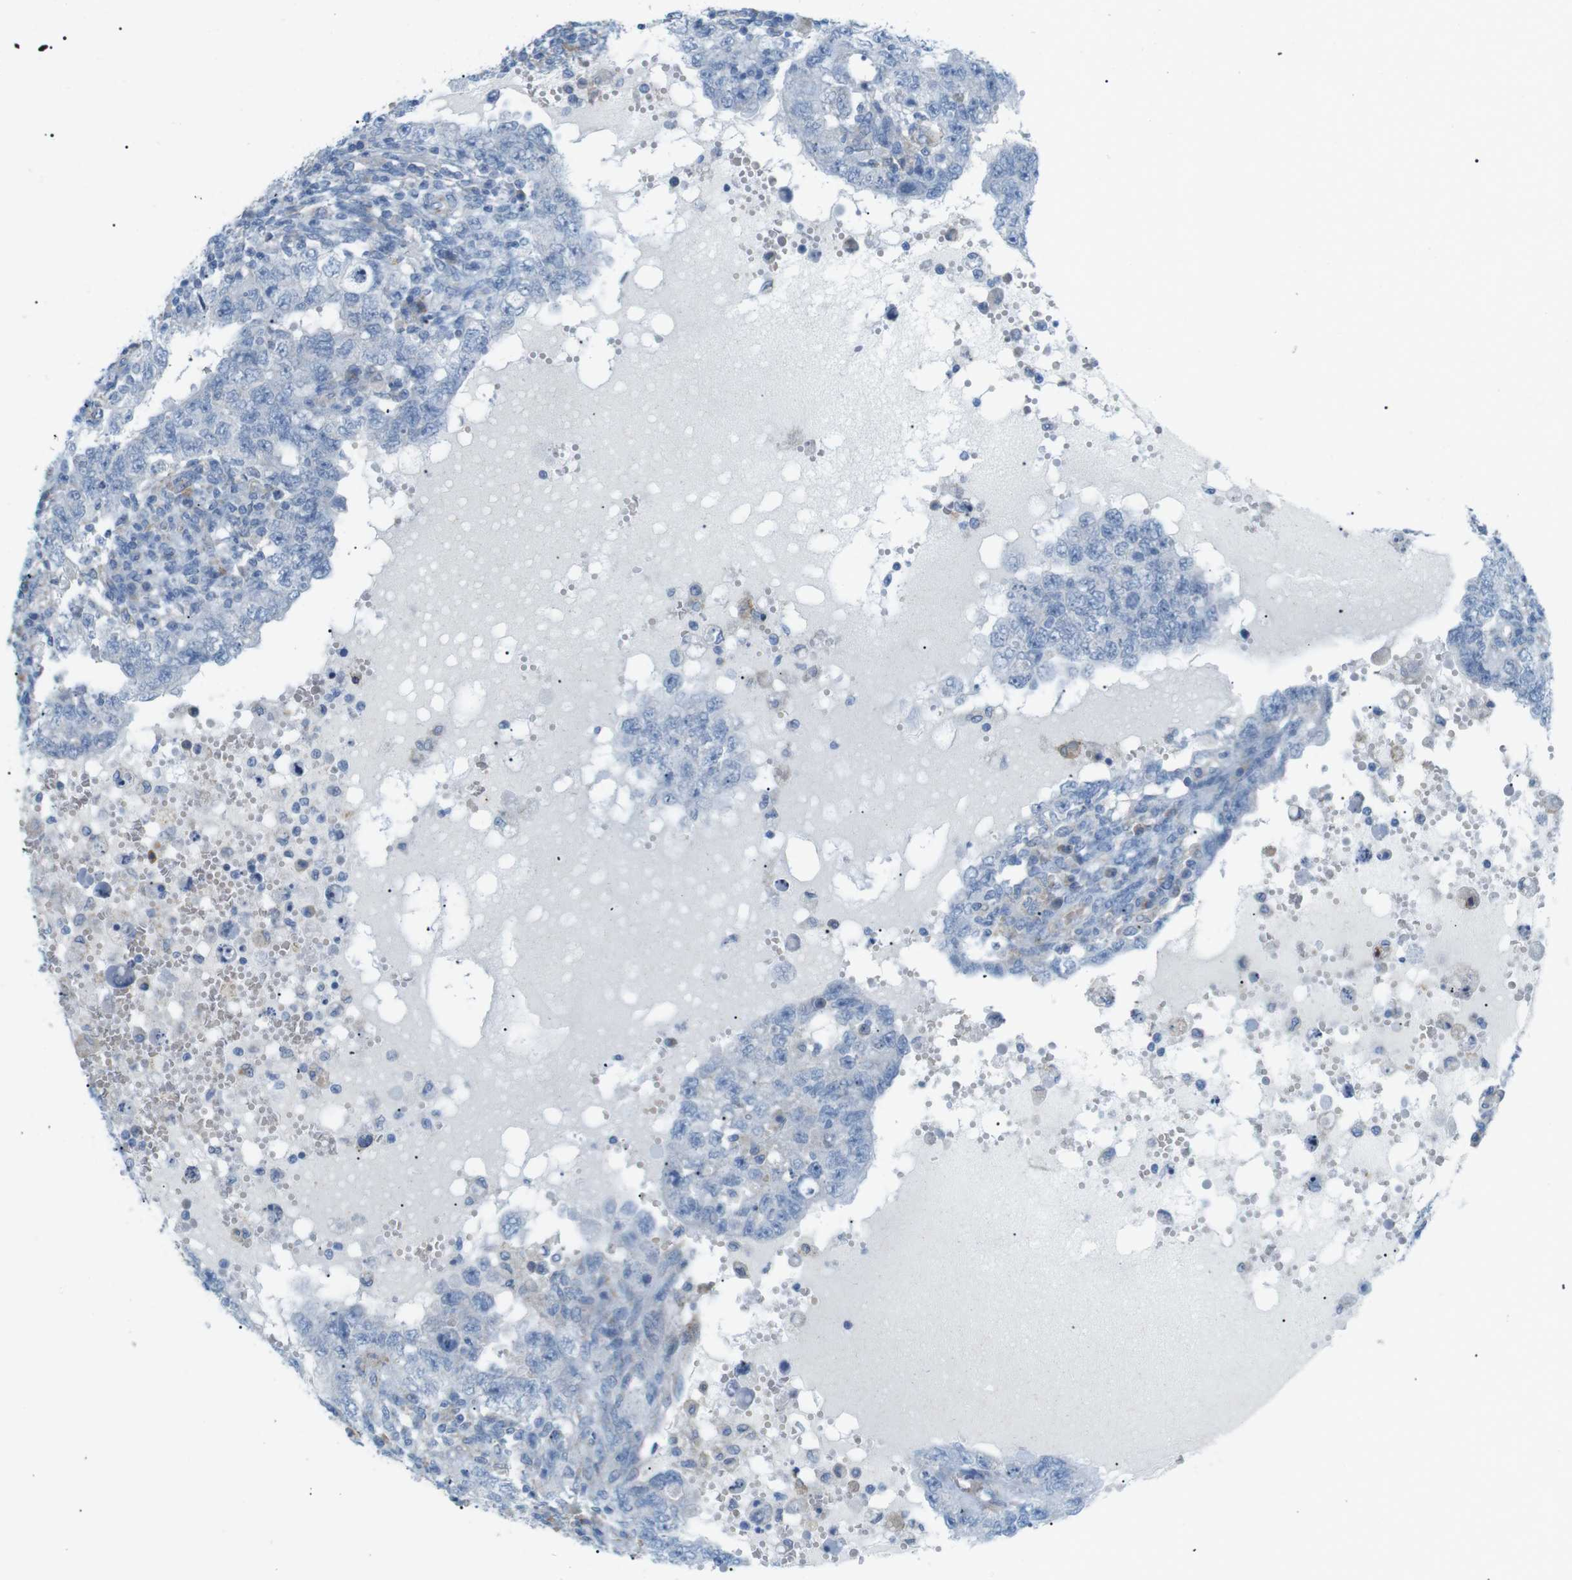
{"staining": {"intensity": "negative", "quantity": "none", "location": "none"}, "tissue": "testis cancer", "cell_type": "Tumor cells", "image_type": "cancer", "snomed": [{"axis": "morphology", "description": "Carcinoma, Embryonal, NOS"}, {"axis": "topography", "description": "Testis"}], "caption": "Immunohistochemistry histopathology image of testis cancer (embryonal carcinoma) stained for a protein (brown), which shows no staining in tumor cells. (Immunohistochemistry (ihc), brightfield microscopy, high magnification).", "gene": "VAMP1", "patient": {"sex": "male", "age": 26}}